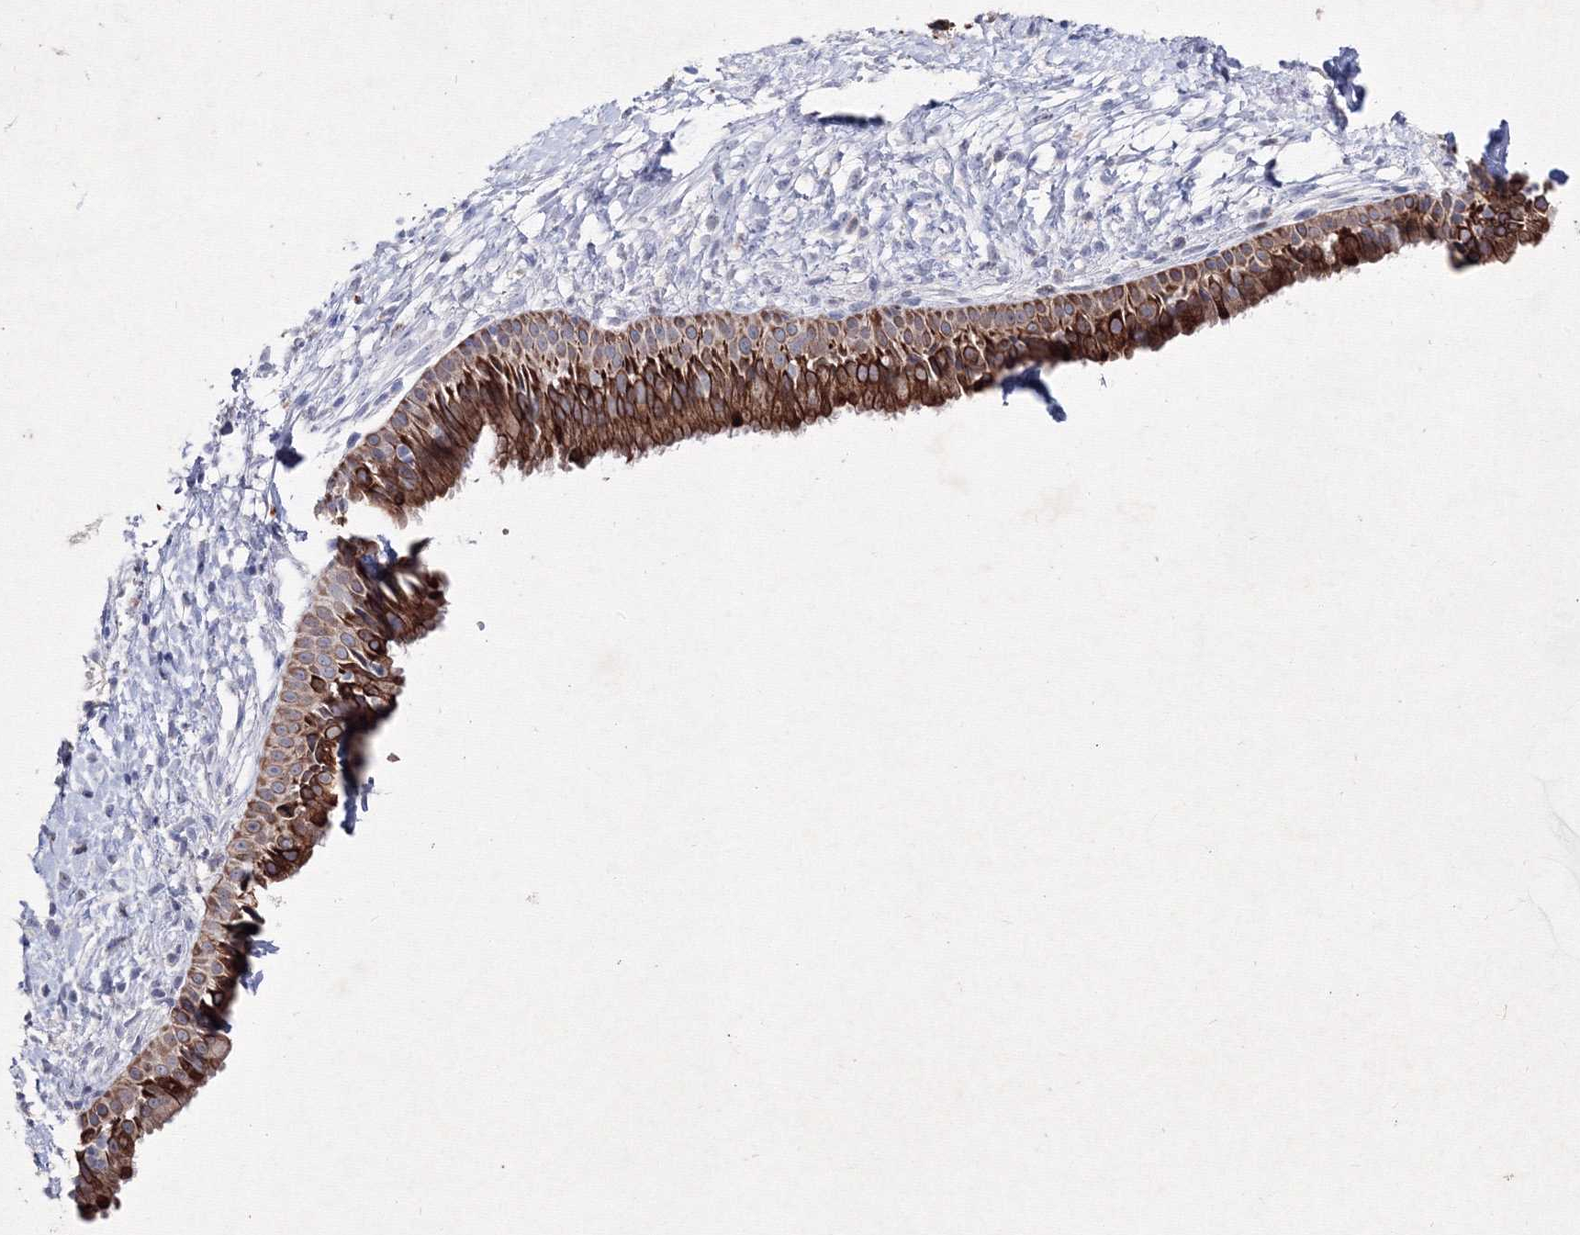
{"staining": {"intensity": "strong", "quantity": ">75%", "location": "cytoplasmic/membranous"}, "tissue": "nasopharynx", "cell_type": "Respiratory epithelial cells", "image_type": "normal", "snomed": [{"axis": "morphology", "description": "Normal tissue, NOS"}, {"axis": "topography", "description": "Nasopharynx"}], "caption": "This micrograph exhibits immunohistochemistry staining of unremarkable human nasopharynx, with high strong cytoplasmic/membranous staining in about >75% of respiratory epithelial cells.", "gene": "SMIM29", "patient": {"sex": "male", "age": 22}}